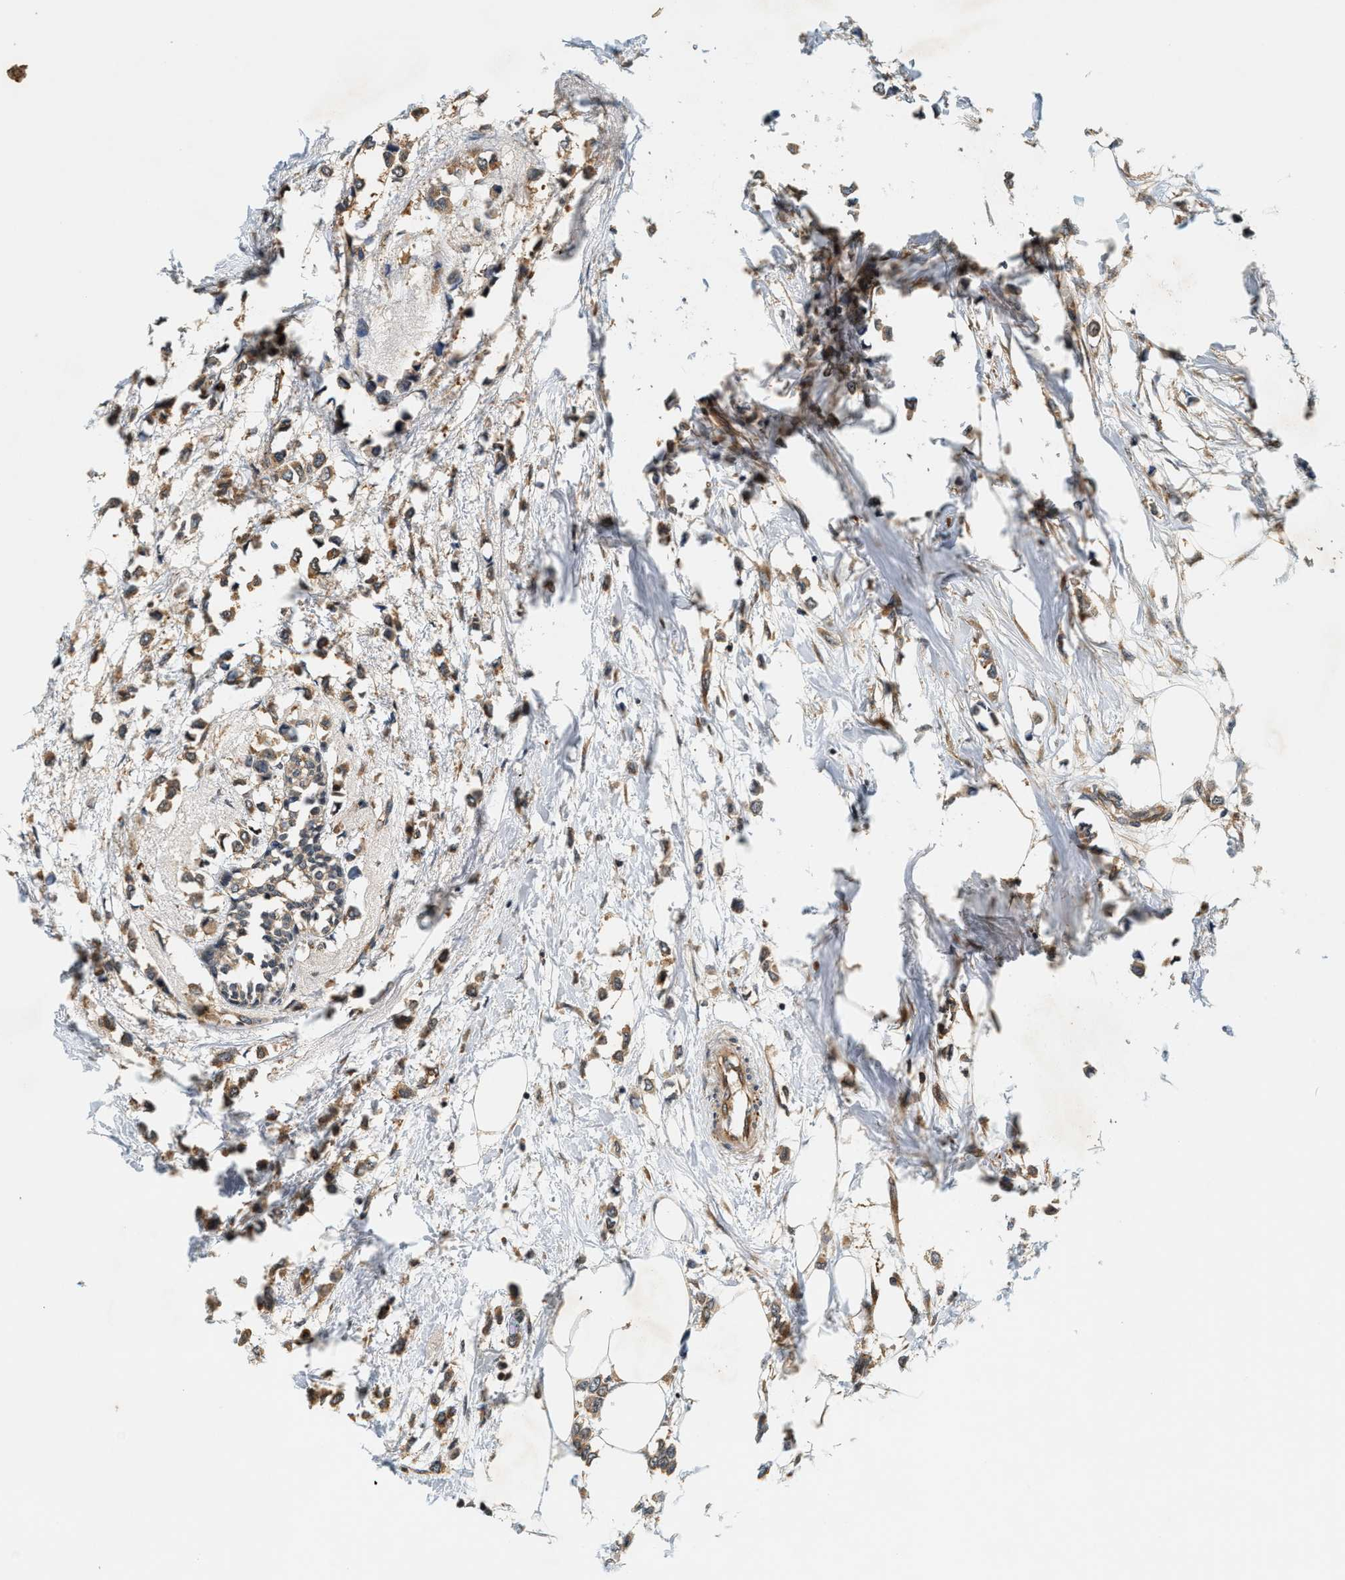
{"staining": {"intensity": "moderate", "quantity": ">75%", "location": "cytoplasmic/membranous"}, "tissue": "breast cancer", "cell_type": "Tumor cells", "image_type": "cancer", "snomed": [{"axis": "morphology", "description": "Lobular carcinoma"}, {"axis": "topography", "description": "Breast"}], "caption": "IHC (DAB (3,3'-diaminobenzidine)) staining of breast lobular carcinoma shows moderate cytoplasmic/membranous protein staining in about >75% of tumor cells. Using DAB (brown) and hematoxylin (blue) stains, captured at high magnification using brightfield microscopy.", "gene": "SAMD9", "patient": {"sex": "female", "age": 51}}